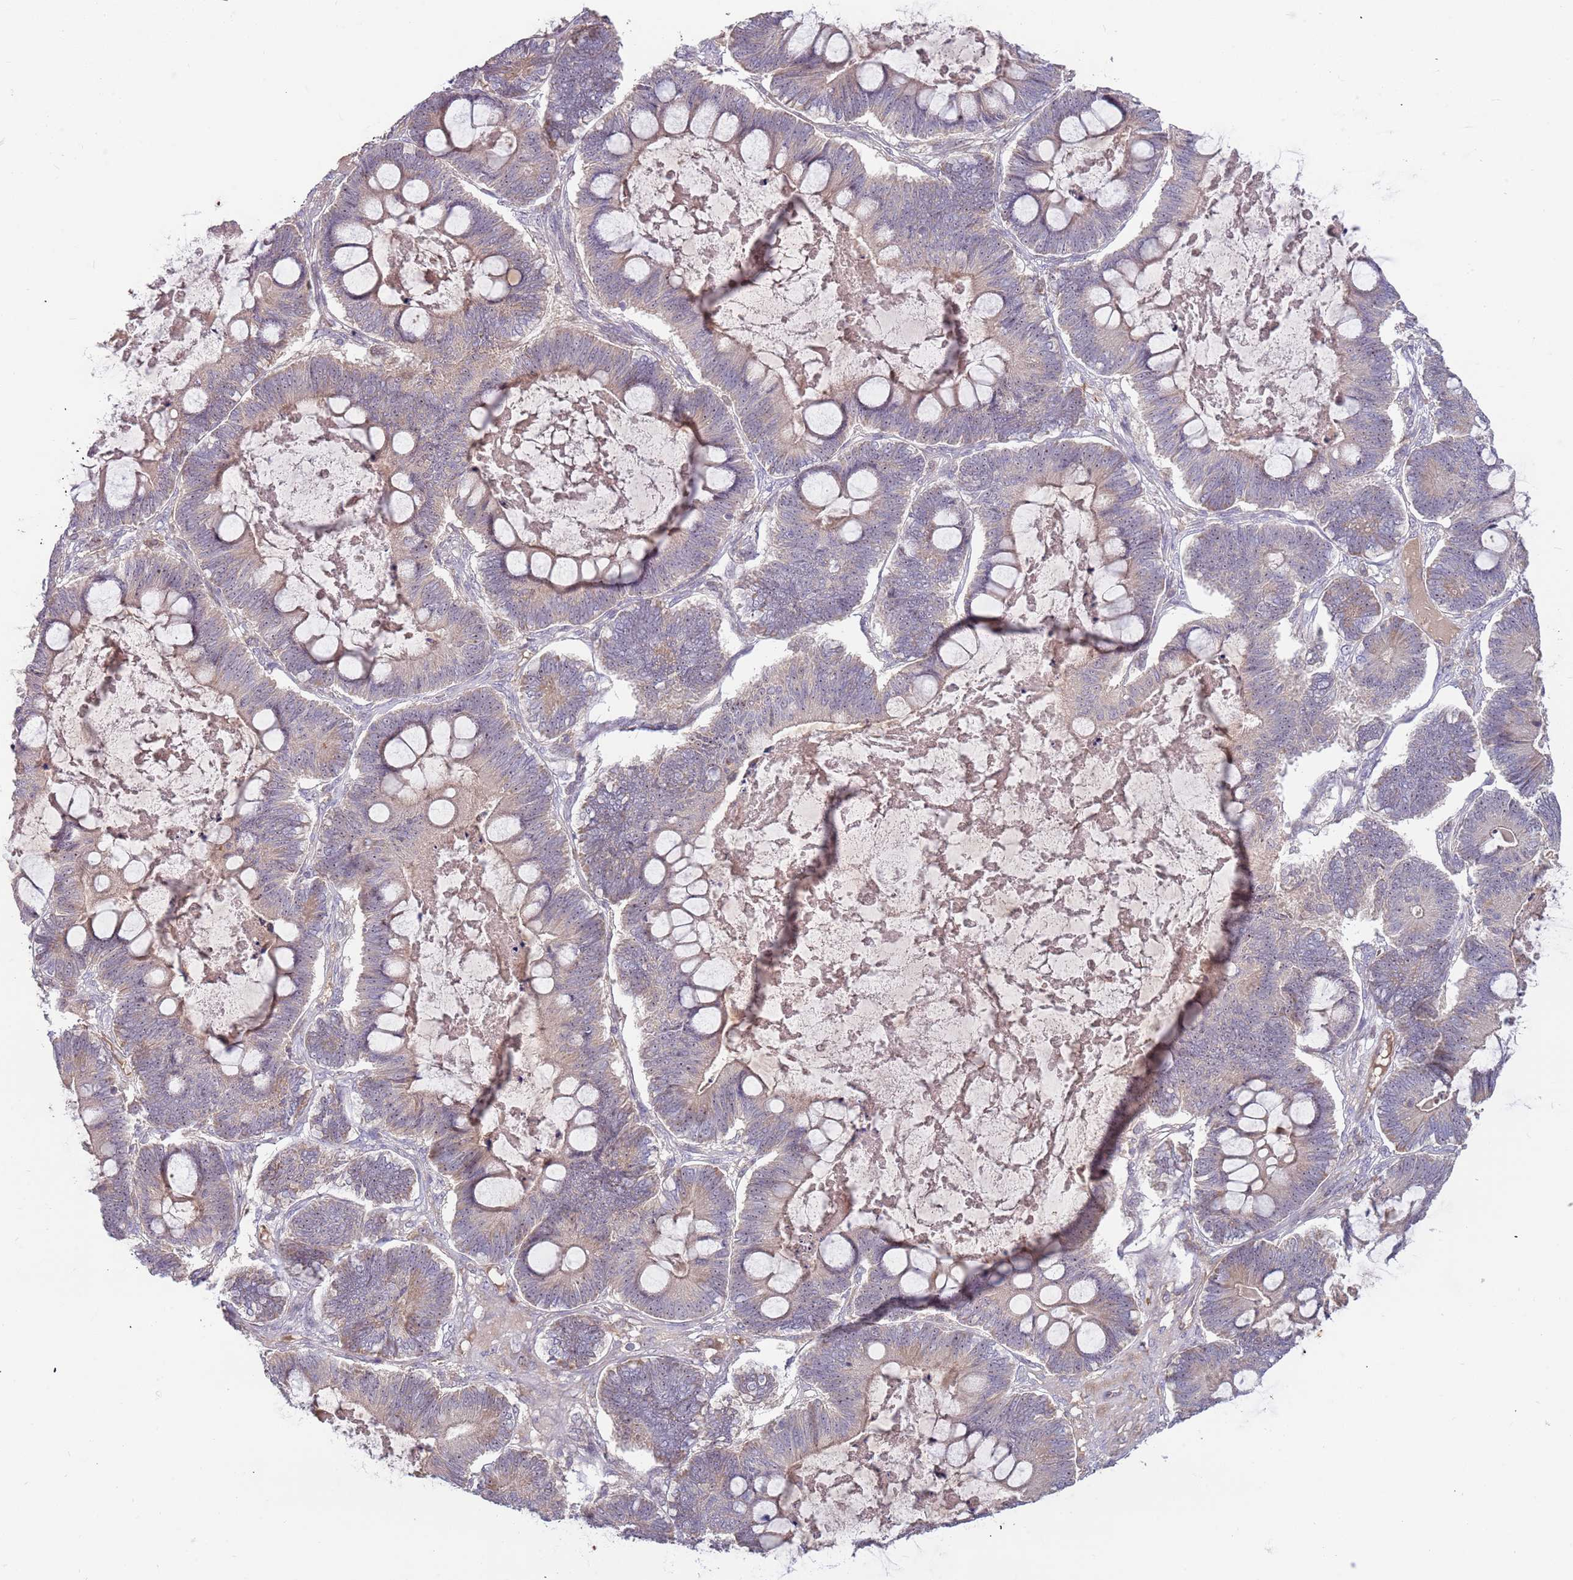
{"staining": {"intensity": "weak", "quantity": "25%-75%", "location": "cytoplasmic/membranous,nuclear"}, "tissue": "ovarian cancer", "cell_type": "Tumor cells", "image_type": "cancer", "snomed": [{"axis": "morphology", "description": "Cystadenocarcinoma, mucinous, NOS"}, {"axis": "topography", "description": "Ovary"}], "caption": "Tumor cells exhibit weak cytoplasmic/membranous and nuclear staining in approximately 25%-75% of cells in ovarian mucinous cystadenocarcinoma.", "gene": "TRAPPC6B", "patient": {"sex": "female", "age": 61}}